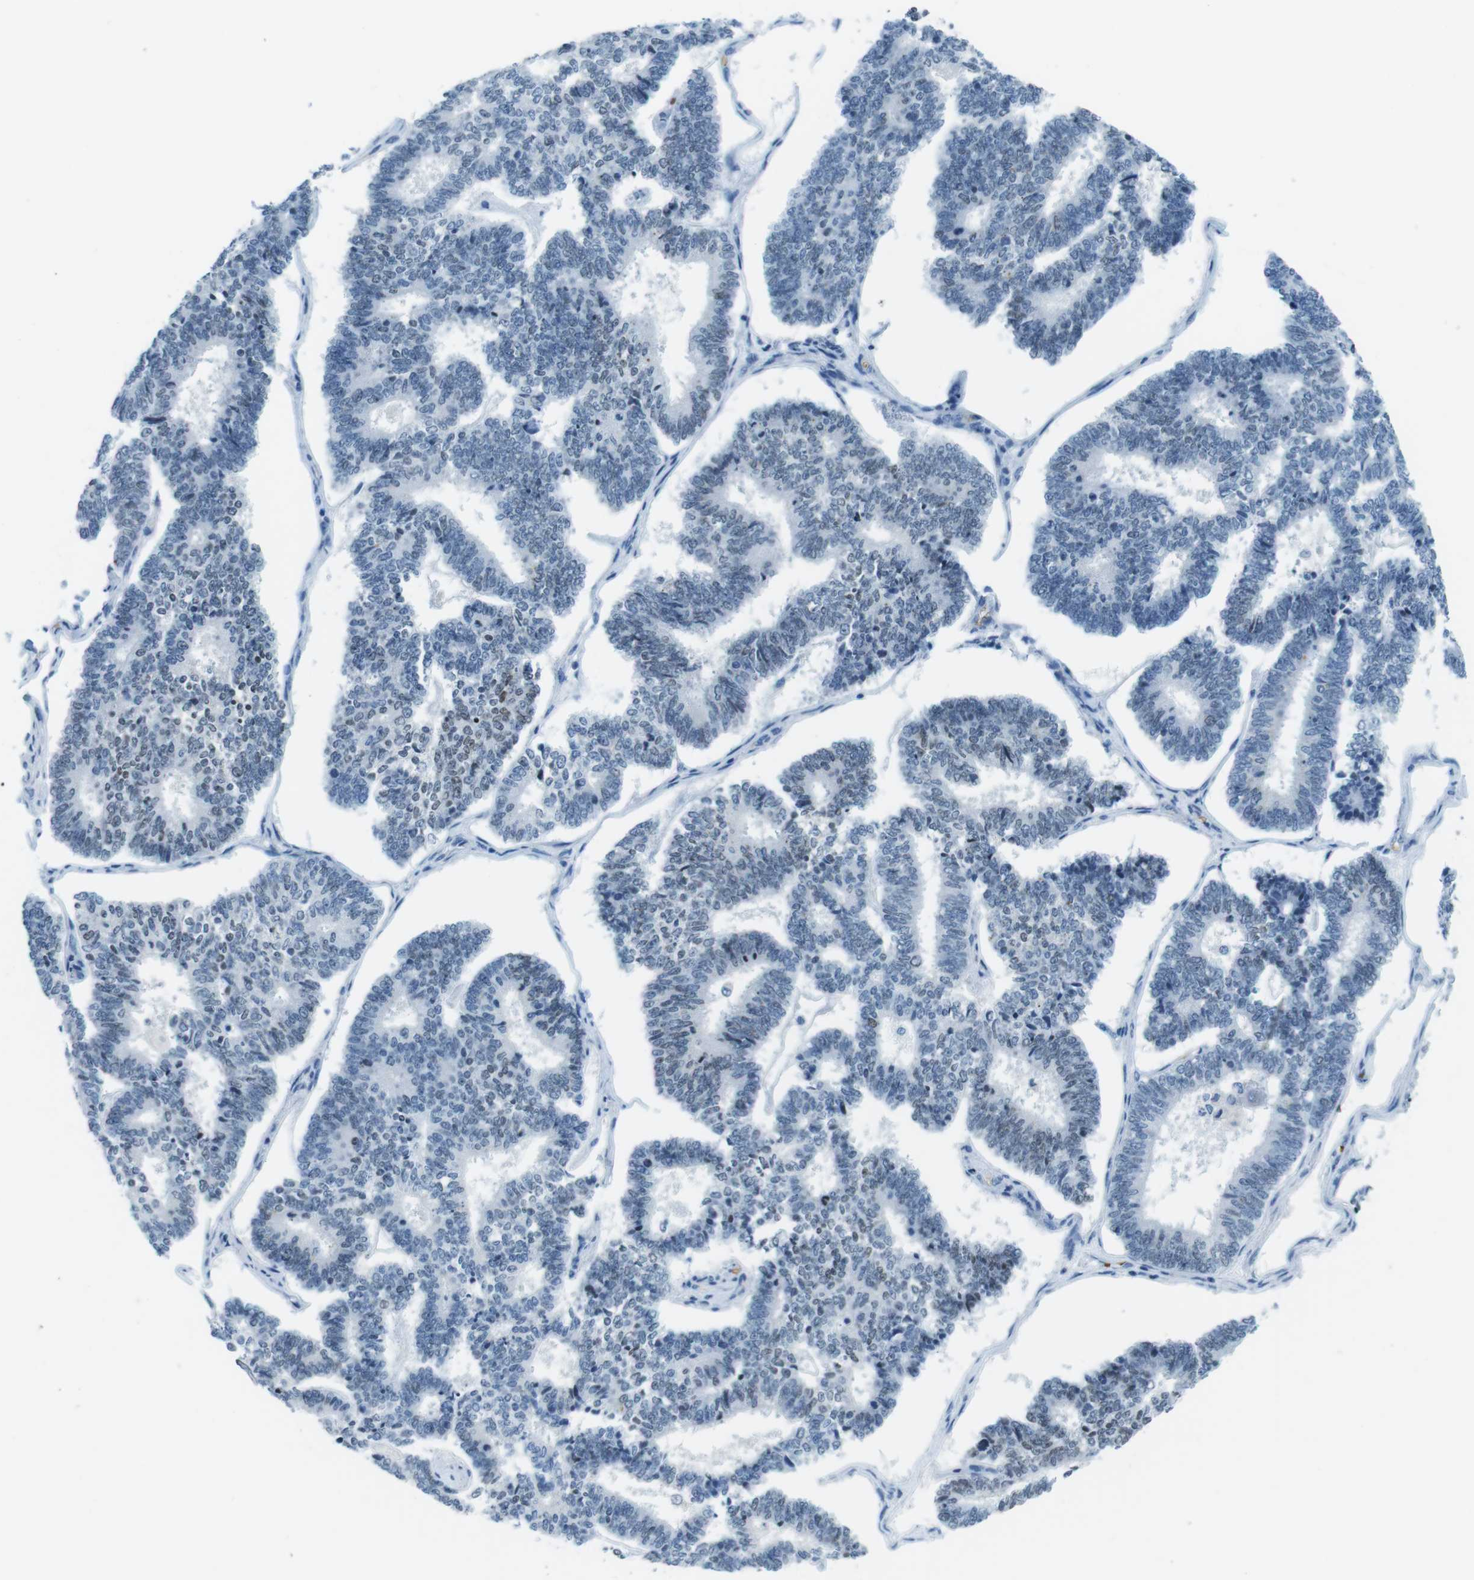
{"staining": {"intensity": "negative", "quantity": "none", "location": "none"}, "tissue": "endometrial cancer", "cell_type": "Tumor cells", "image_type": "cancer", "snomed": [{"axis": "morphology", "description": "Adenocarcinoma, NOS"}, {"axis": "topography", "description": "Endometrium"}], "caption": "Tumor cells are negative for brown protein staining in endometrial cancer. Brightfield microscopy of IHC stained with DAB (brown) and hematoxylin (blue), captured at high magnification.", "gene": "TFAP2C", "patient": {"sex": "female", "age": 70}}